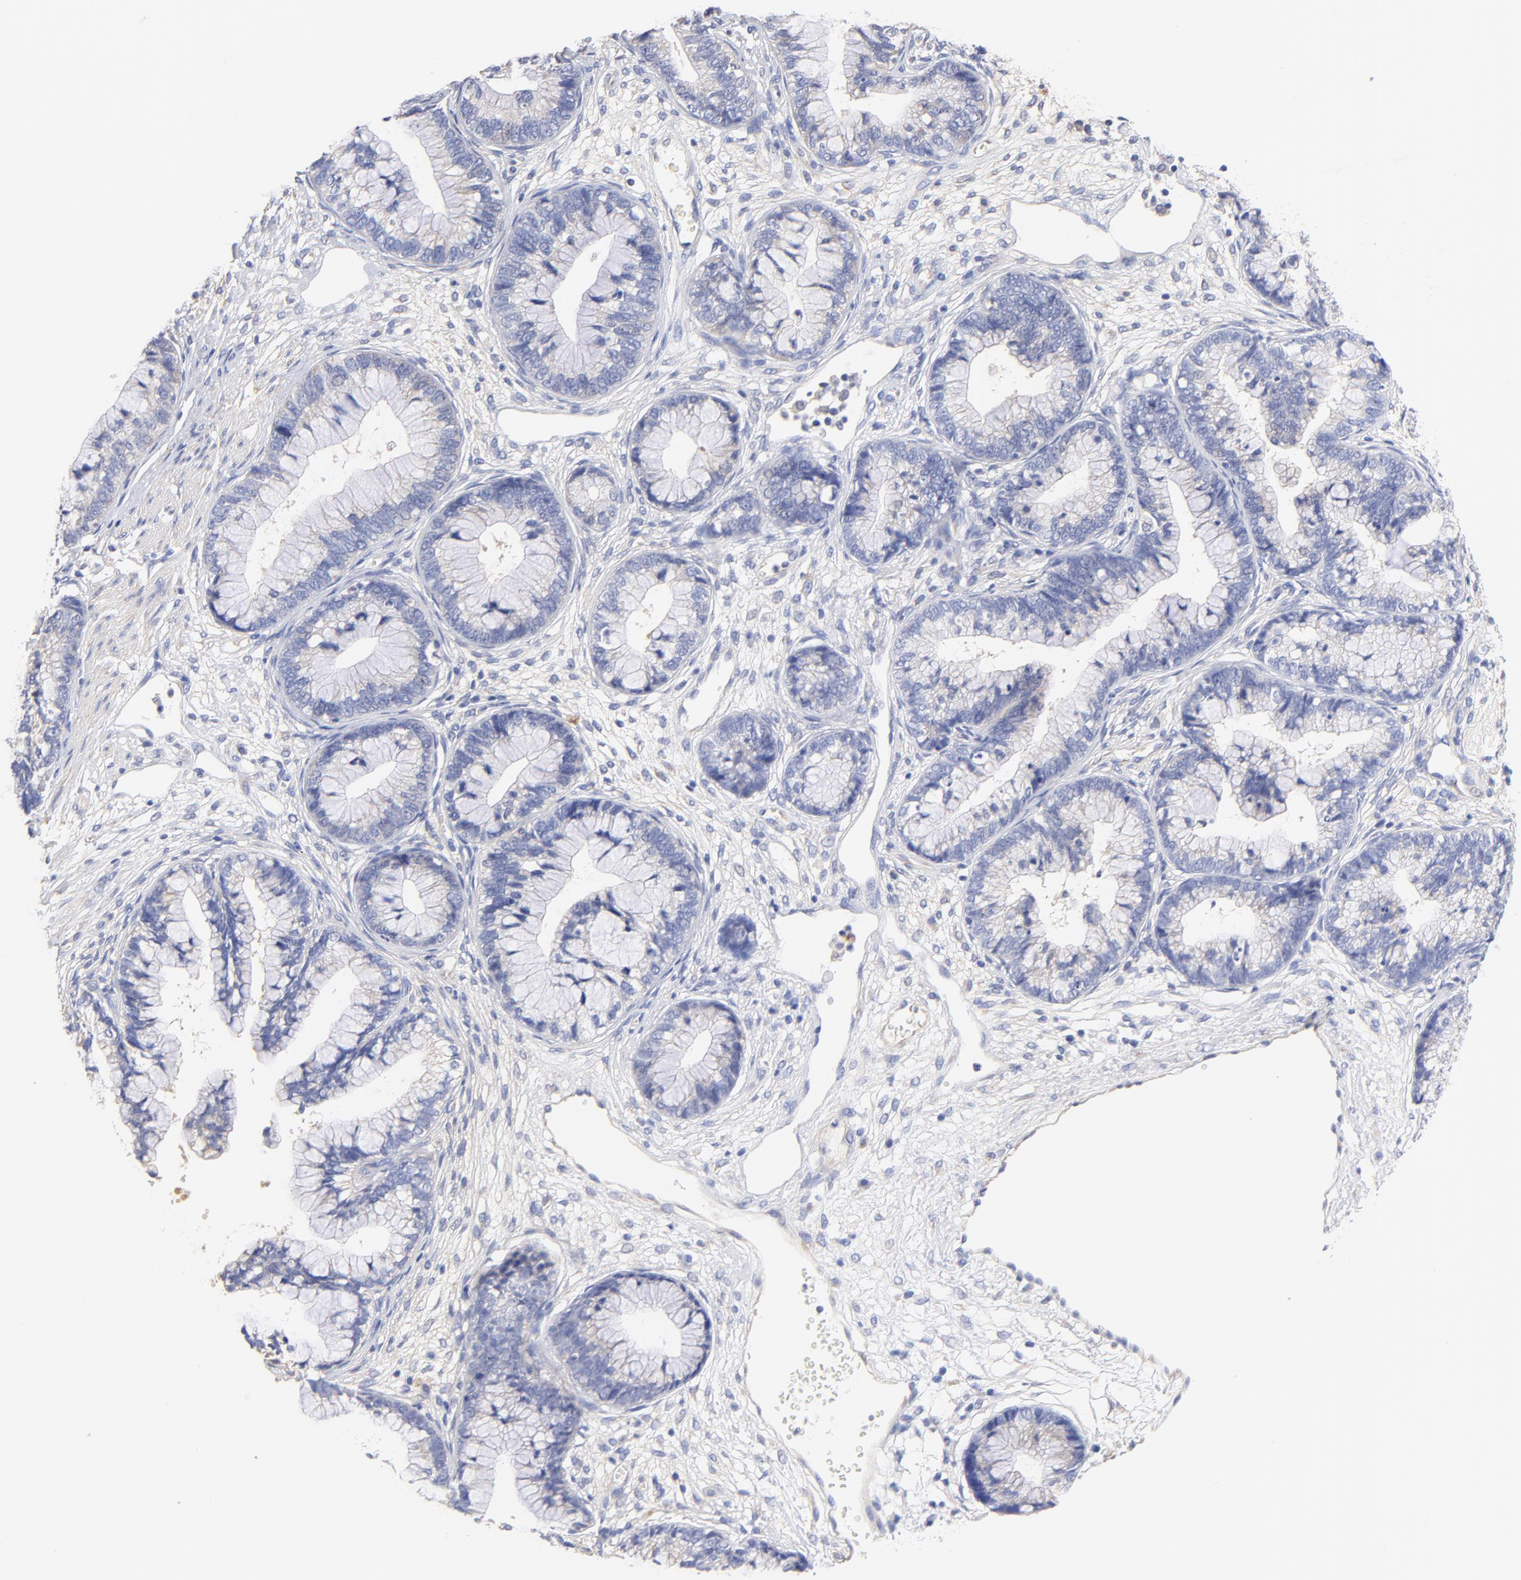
{"staining": {"intensity": "negative", "quantity": "none", "location": "none"}, "tissue": "cervical cancer", "cell_type": "Tumor cells", "image_type": "cancer", "snomed": [{"axis": "morphology", "description": "Adenocarcinoma, NOS"}, {"axis": "topography", "description": "Cervix"}], "caption": "This is a photomicrograph of IHC staining of adenocarcinoma (cervical), which shows no positivity in tumor cells.", "gene": "HS3ST1", "patient": {"sex": "female", "age": 44}}